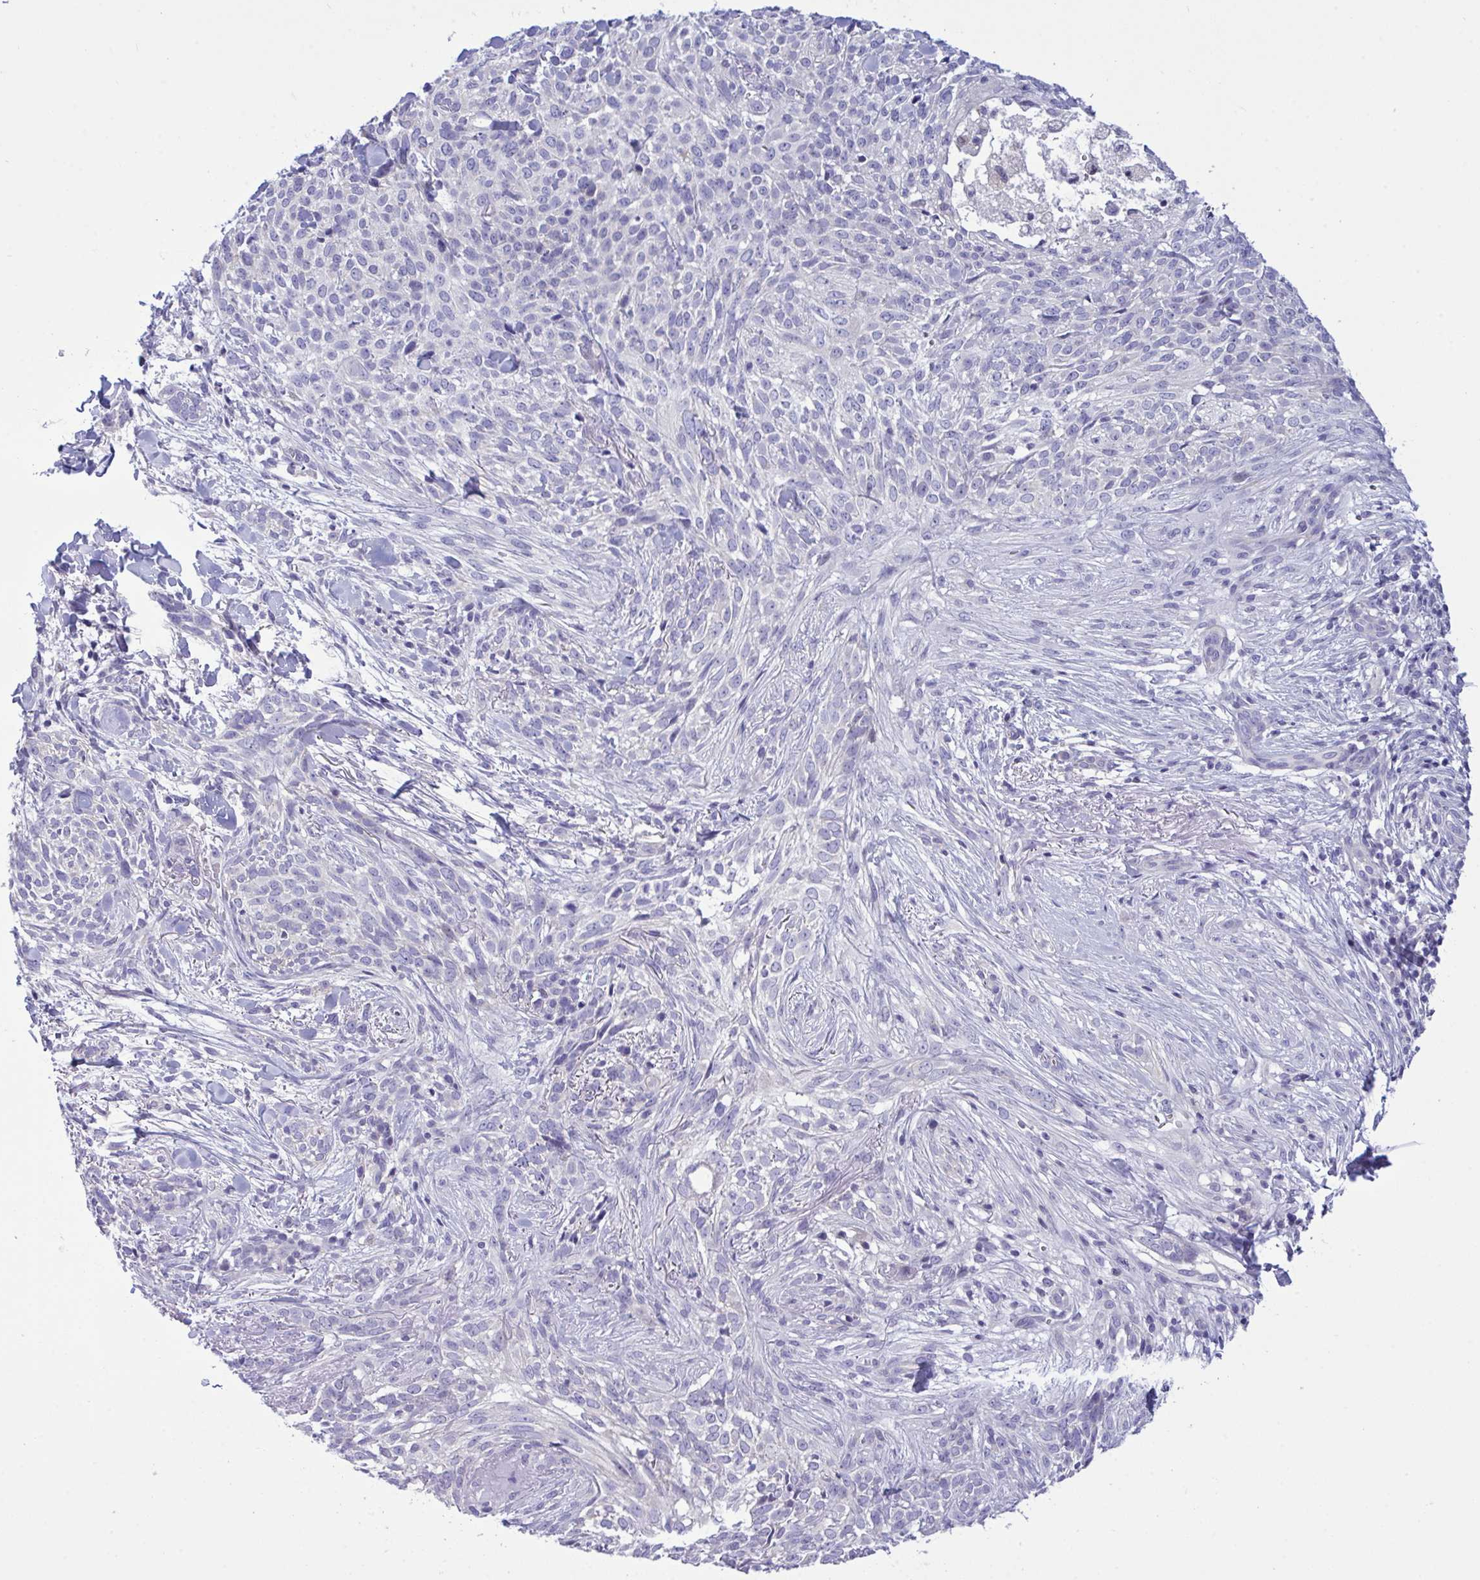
{"staining": {"intensity": "negative", "quantity": "none", "location": "none"}, "tissue": "skin cancer", "cell_type": "Tumor cells", "image_type": "cancer", "snomed": [{"axis": "morphology", "description": "Basal cell carcinoma"}, {"axis": "topography", "description": "Skin"}, {"axis": "topography", "description": "Skin of face"}], "caption": "There is no significant expression in tumor cells of skin cancer (basal cell carcinoma). Brightfield microscopy of immunohistochemistry stained with DAB (3,3'-diaminobenzidine) (brown) and hematoxylin (blue), captured at high magnification.", "gene": "WDR97", "patient": {"sex": "female", "age": 90}}